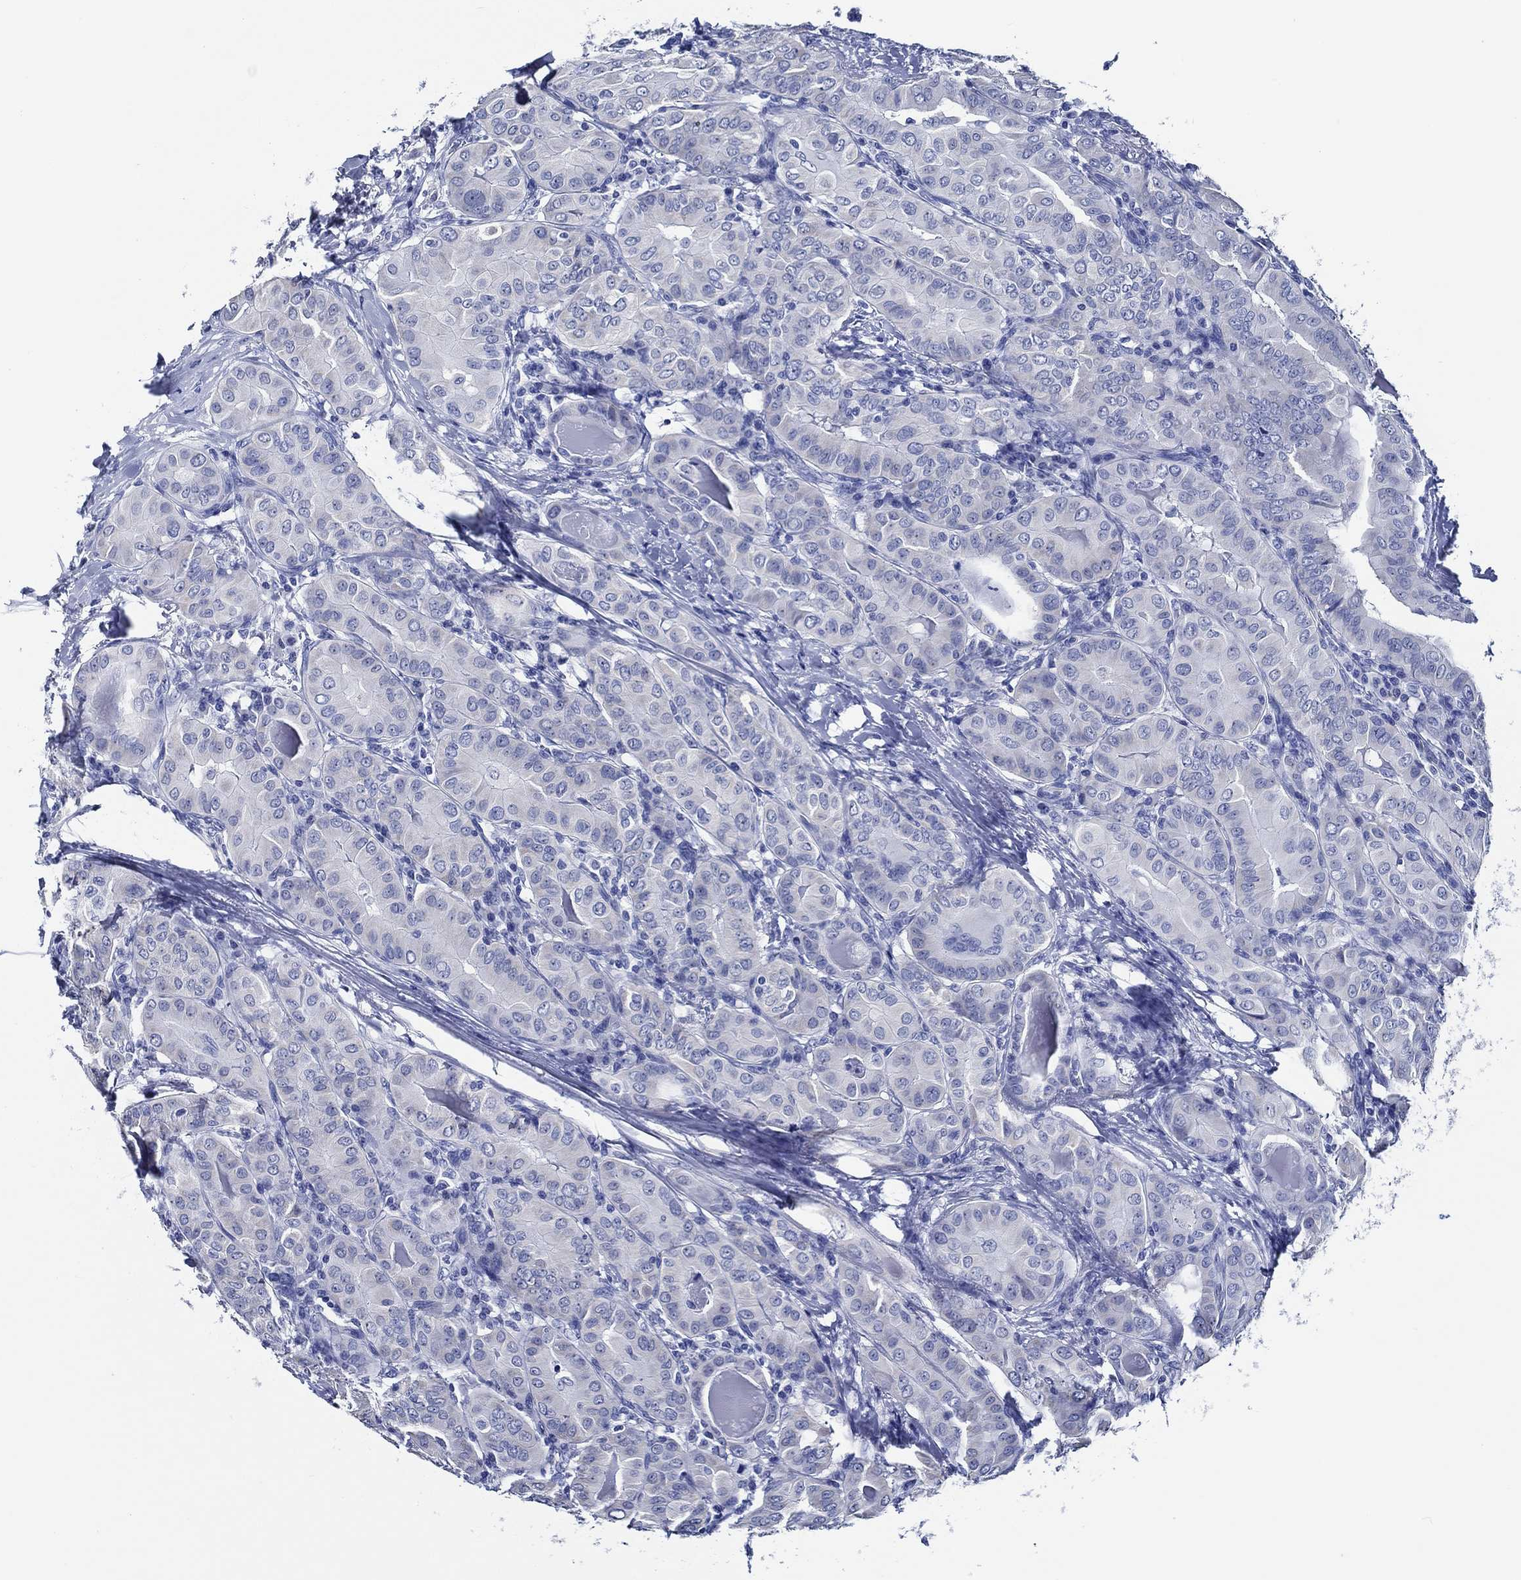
{"staining": {"intensity": "negative", "quantity": "none", "location": "none"}, "tissue": "thyroid cancer", "cell_type": "Tumor cells", "image_type": "cancer", "snomed": [{"axis": "morphology", "description": "Papillary adenocarcinoma, NOS"}, {"axis": "topography", "description": "Thyroid gland"}], "caption": "Immunohistochemistry (IHC) of papillary adenocarcinoma (thyroid) reveals no expression in tumor cells. (Brightfield microscopy of DAB (3,3'-diaminobenzidine) IHC at high magnification).", "gene": "WDR62", "patient": {"sex": "female", "age": 37}}